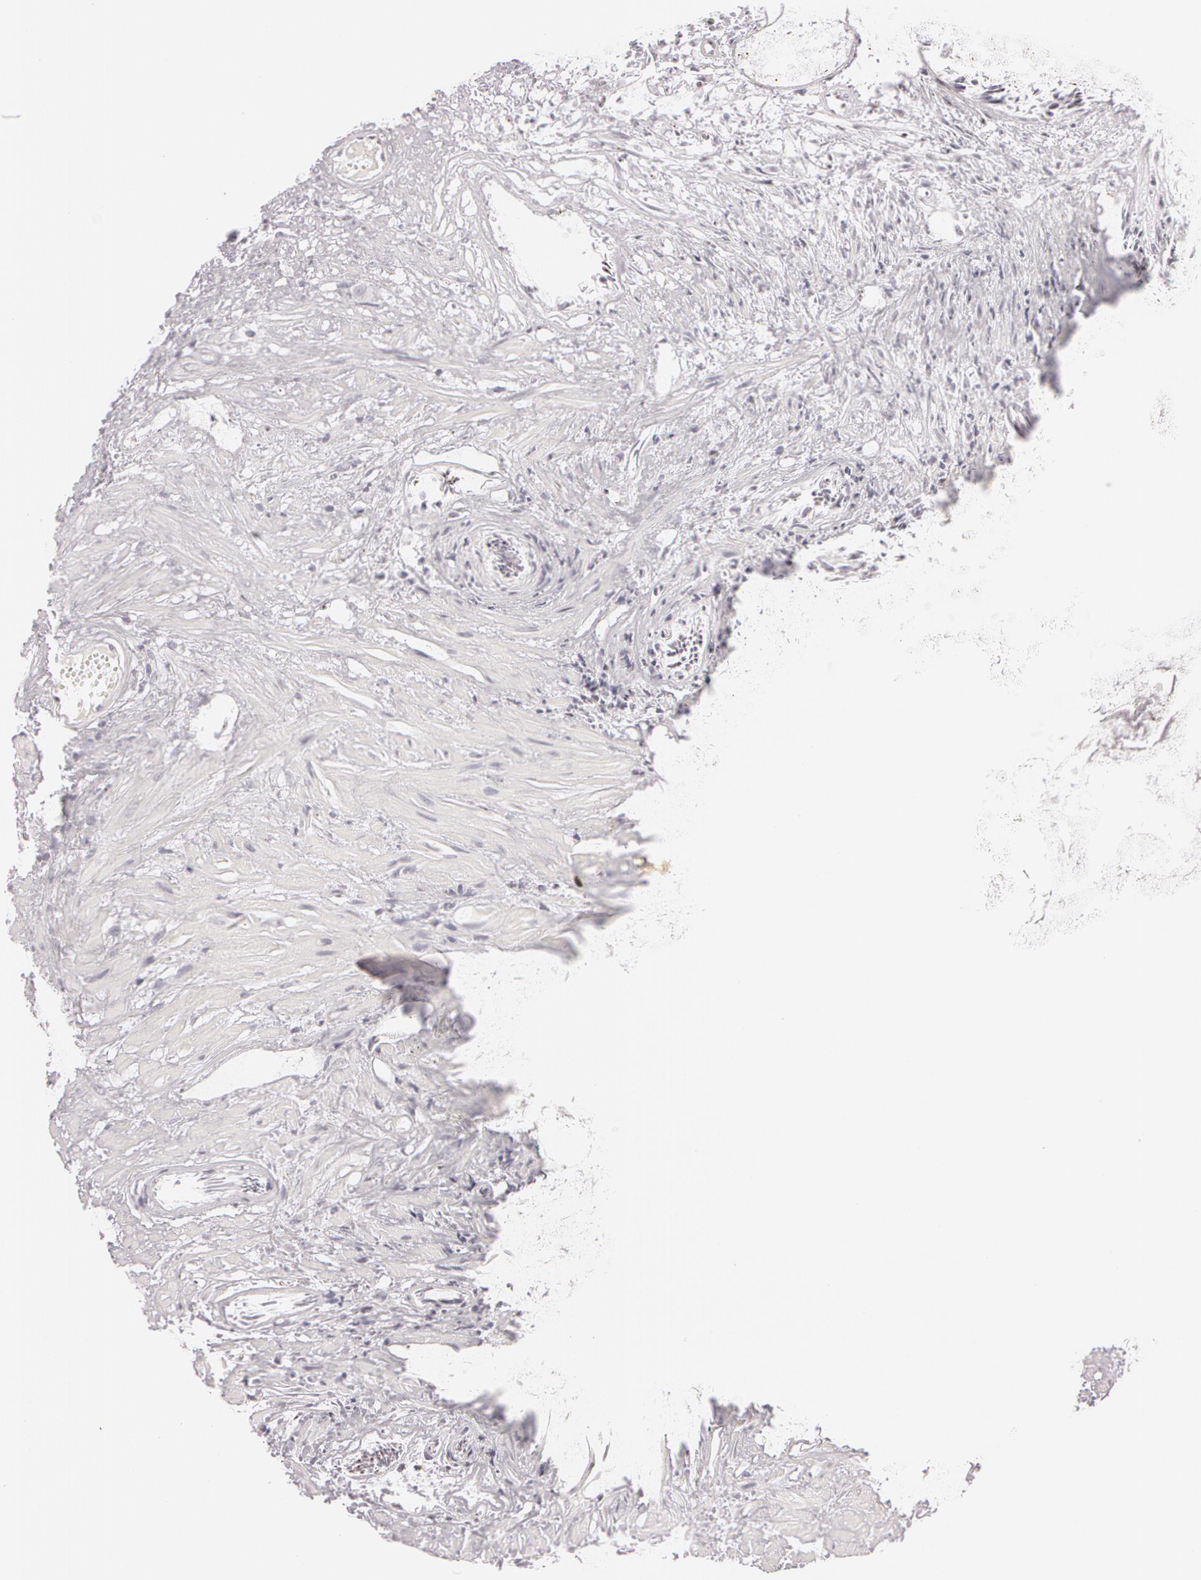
{"staining": {"intensity": "negative", "quantity": "none", "location": "none"}, "tissue": "urothelial cancer", "cell_type": "Tumor cells", "image_type": "cancer", "snomed": [{"axis": "morphology", "description": "Urothelial carcinoma, Low grade"}, {"axis": "topography", "description": "Urinary bladder"}], "caption": "A high-resolution micrograph shows immunohistochemistry staining of low-grade urothelial carcinoma, which reveals no significant expression in tumor cells. The staining is performed using DAB brown chromogen with nuclei counter-stained in using hematoxylin.", "gene": "FBL", "patient": {"sex": "male", "age": 84}}